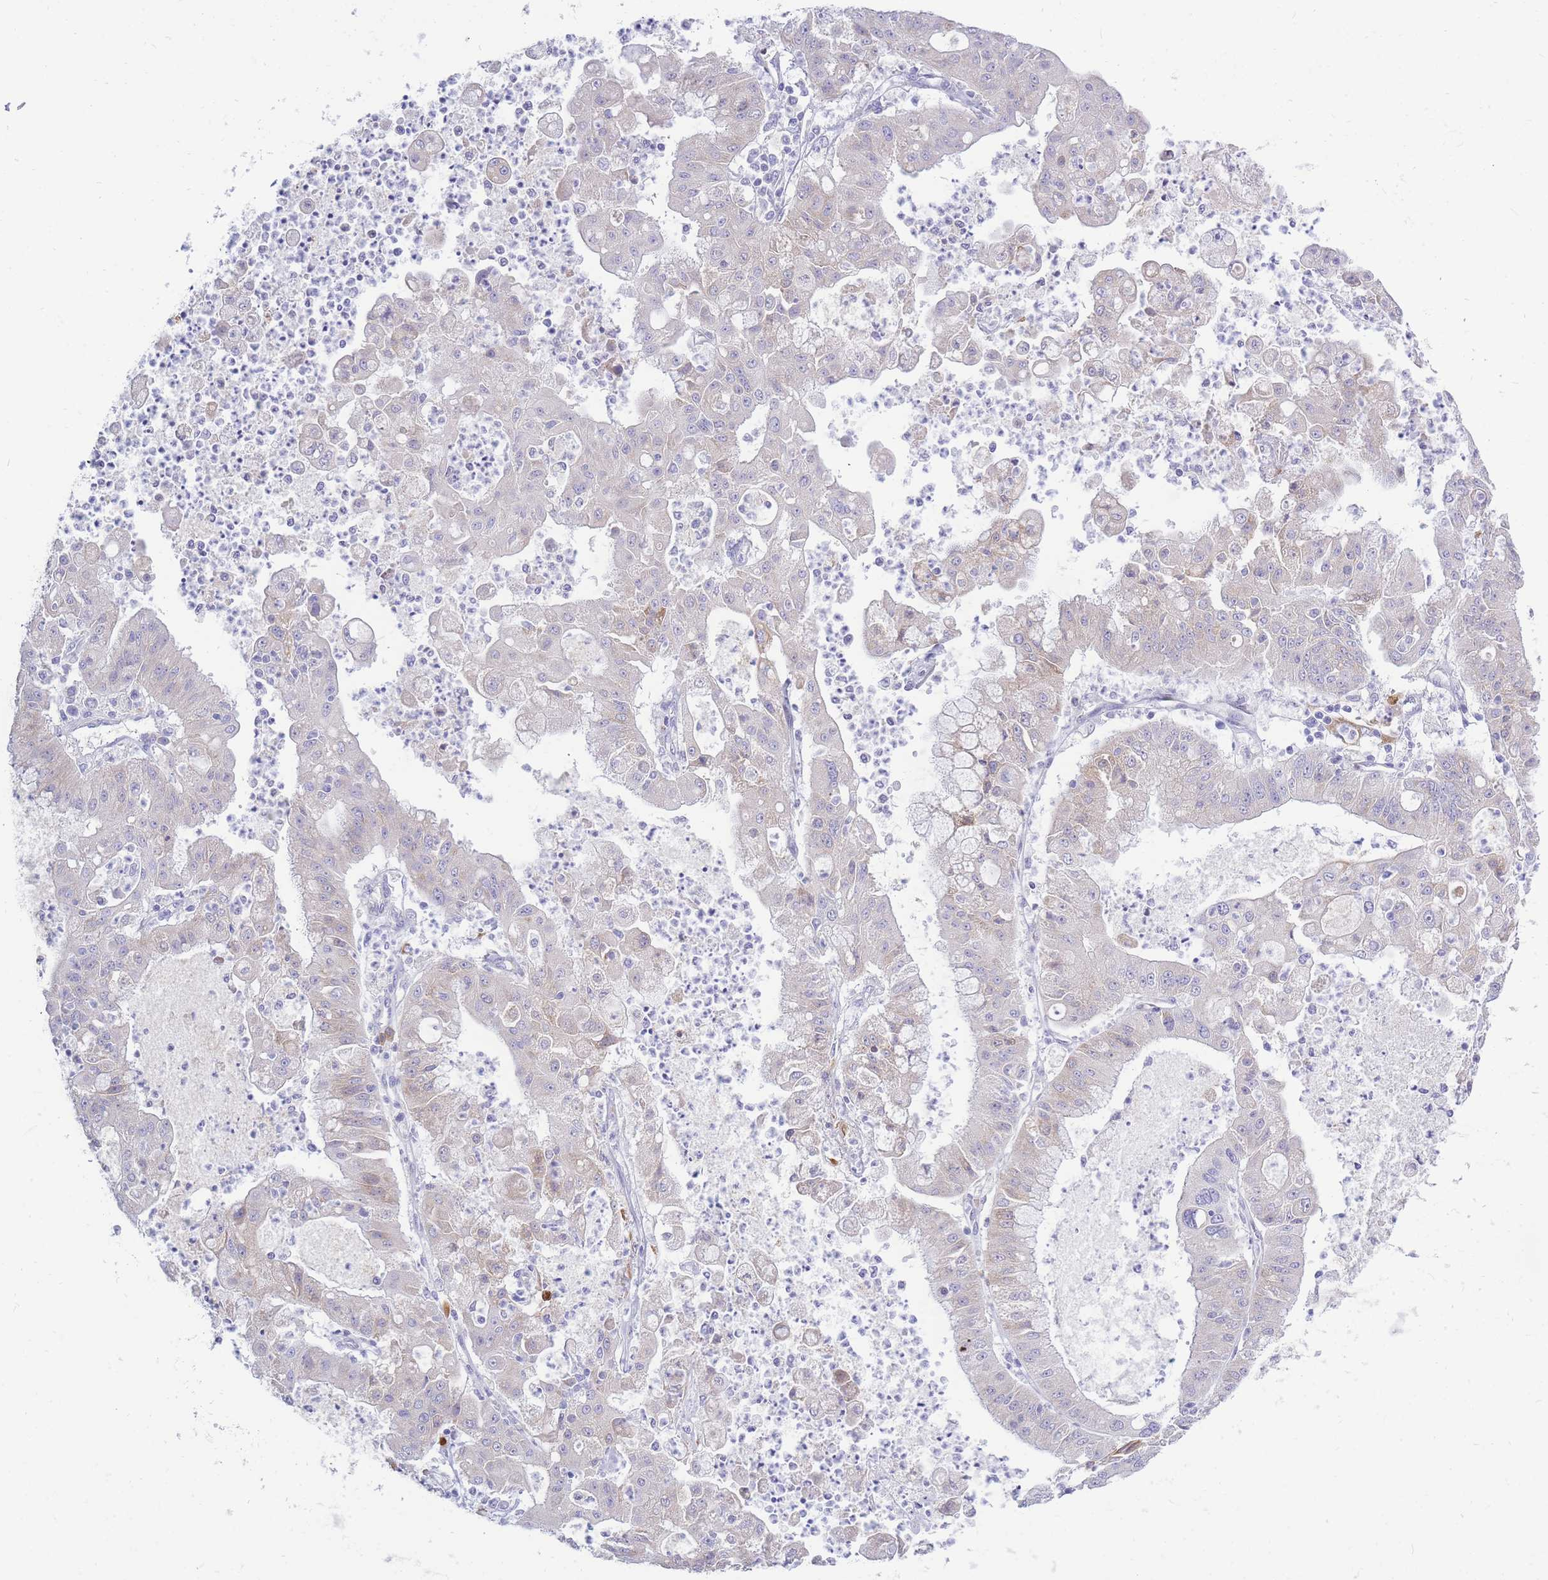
{"staining": {"intensity": "negative", "quantity": "none", "location": "none"}, "tissue": "ovarian cancer", "cell_type": "Tumor cells", "image_type": "cancer", "snomed": [{"axis": "morphology", "description": "Cystadenocarcinoma, mucinous, NOS"}, {"axis": "topography", "description": "Ovary"}], "caption": "An image of human mucinous cystadenocarcinoma (ovarian) is negative for staining in tumor cells.", "gene": "TPSD1", "patient": {"sex": "female", "age": 70}}